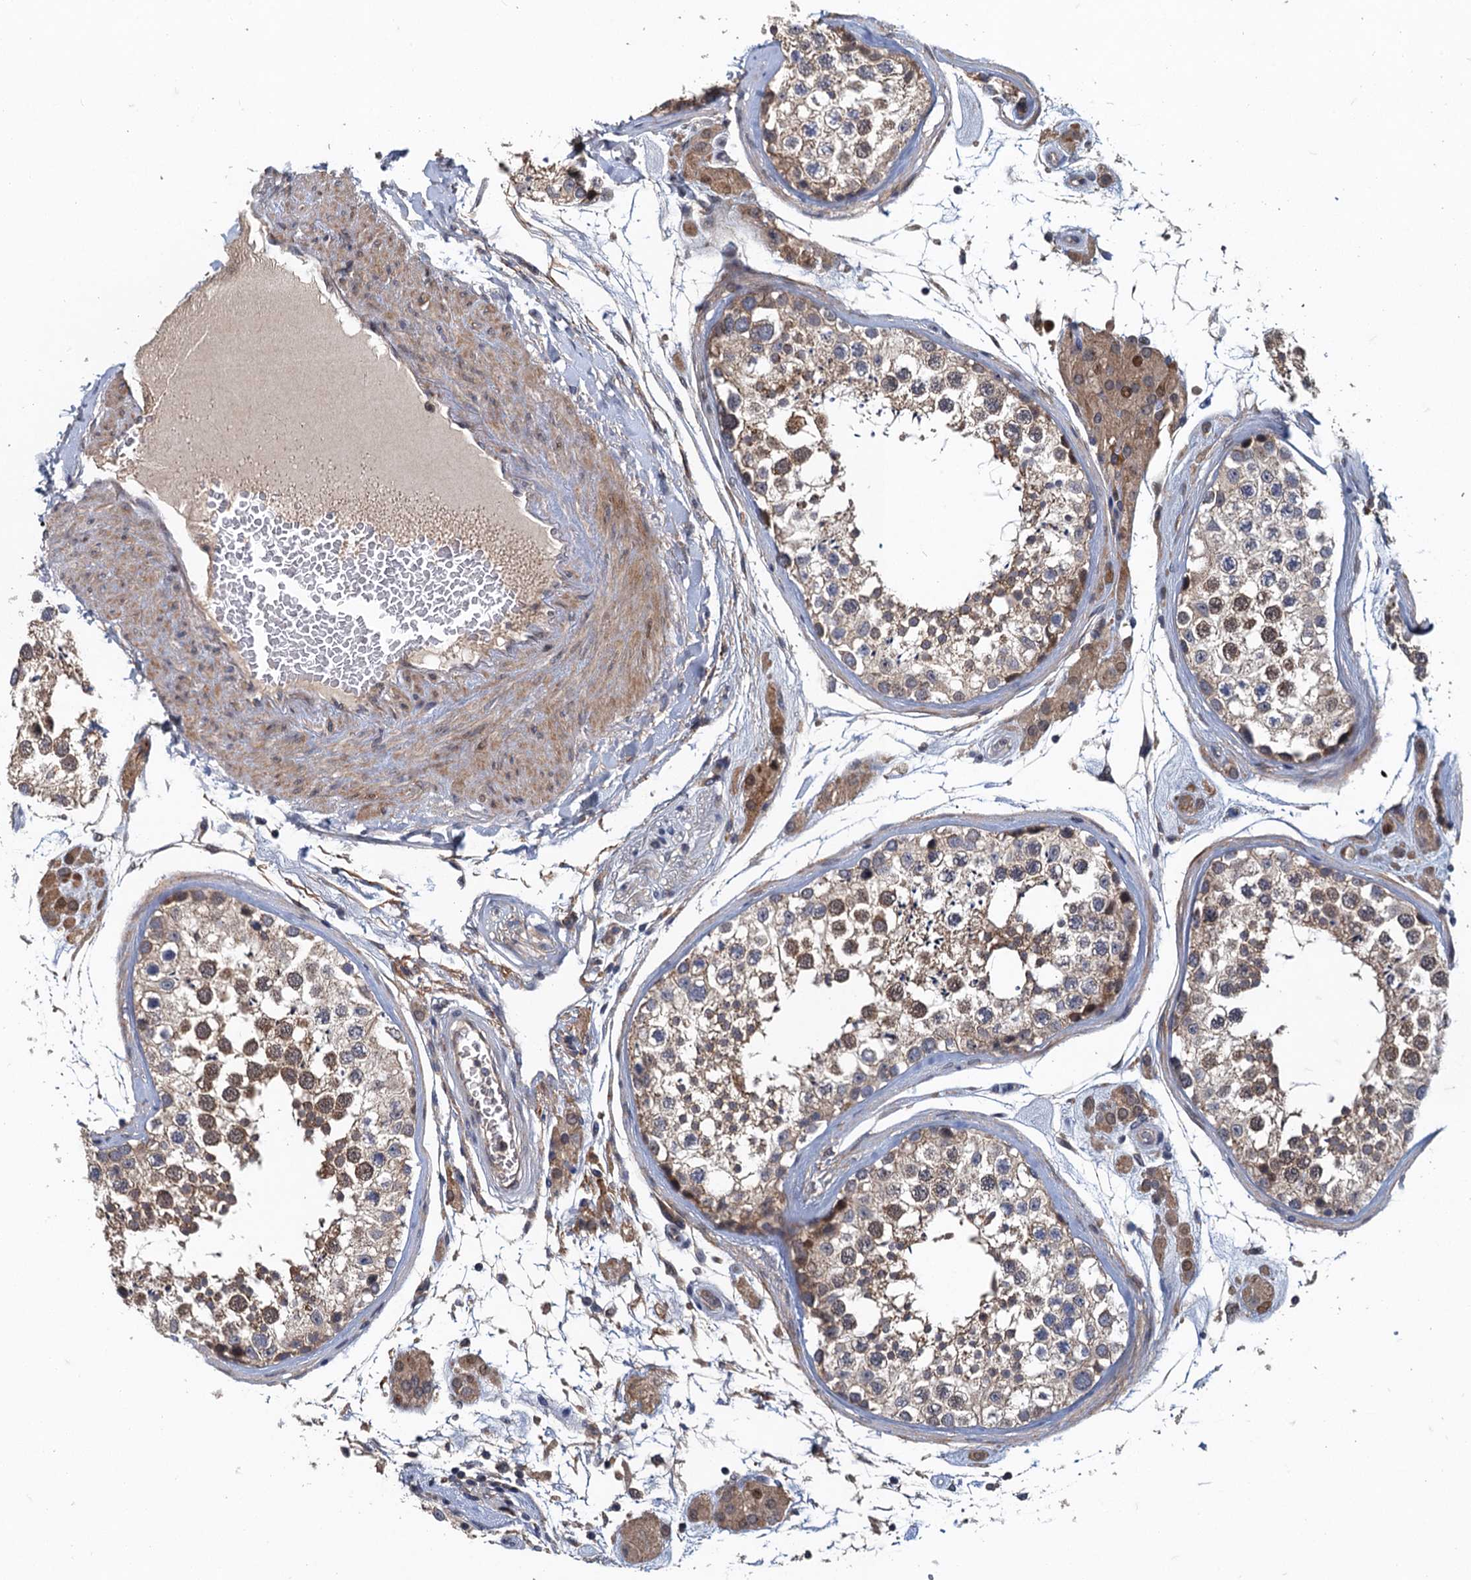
{"staining": {"intensity": "moderate", "quantity": "25%-75%", "location": "cytoplasmic/membranous"}, "tissue": "testis", "cell_type": "Cells in seminiferous ducts", "image_type": "normal", "snomed": [{"axis": "morphology", "description": "Normal tissue, NOS"}, {"axis": "topography", "description": "Testis"}], "caption": "IHC micrograph of benign human testis stained for a protein (brown), which demonstrates medium levels of moderate cytoplasmic/membranous staining in about 25%-75% of cells in seminiferous ducts.", "gene": "MDM1", "patient": {"sex": "male", "age": 46}}